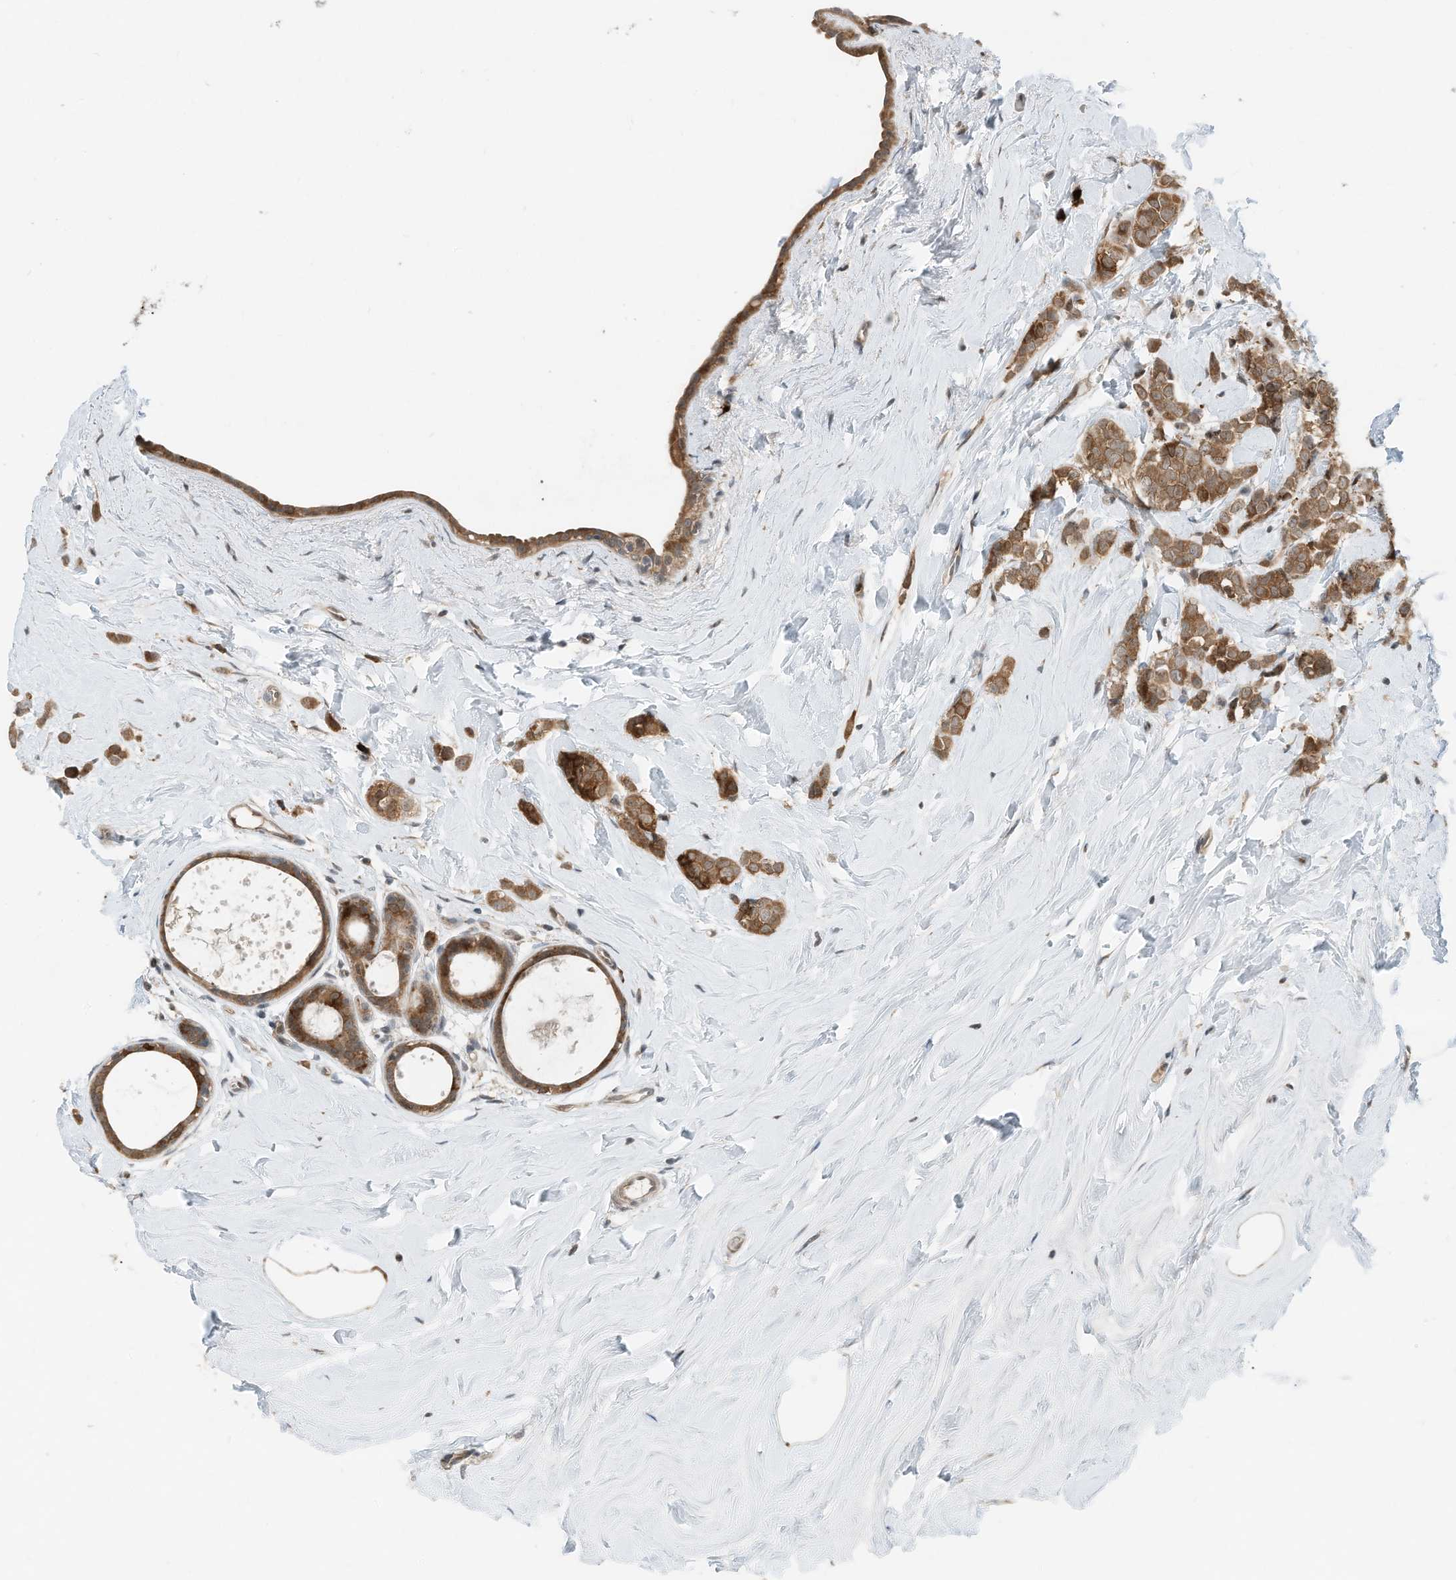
{"staining": {"intensity": "moderate", "quantity": ">75%", "location": "cytoplasmic/membranous"}, "tissue": "breast cancer", "cell_type": "Tumor cells", "image_type": "cancer", "snomed": [{"axis": "morphology", "description": "Lobular carcinoma"}, {"axis": "topography", "description": "Breast"}], "caption": "A medium amount of moderate cytoplasmic/membranous staining is identified in approximately >75% of tumor cells in breast lobular carcinoma tissue. The staining was performed using DAB (3,3'-diaminobenzidine), with brown indicating positive protein expression. Nuclei are stained blue with hematoxylin.", "gene": "RMND1", "patient": {"sex": "female", "age": 47}}